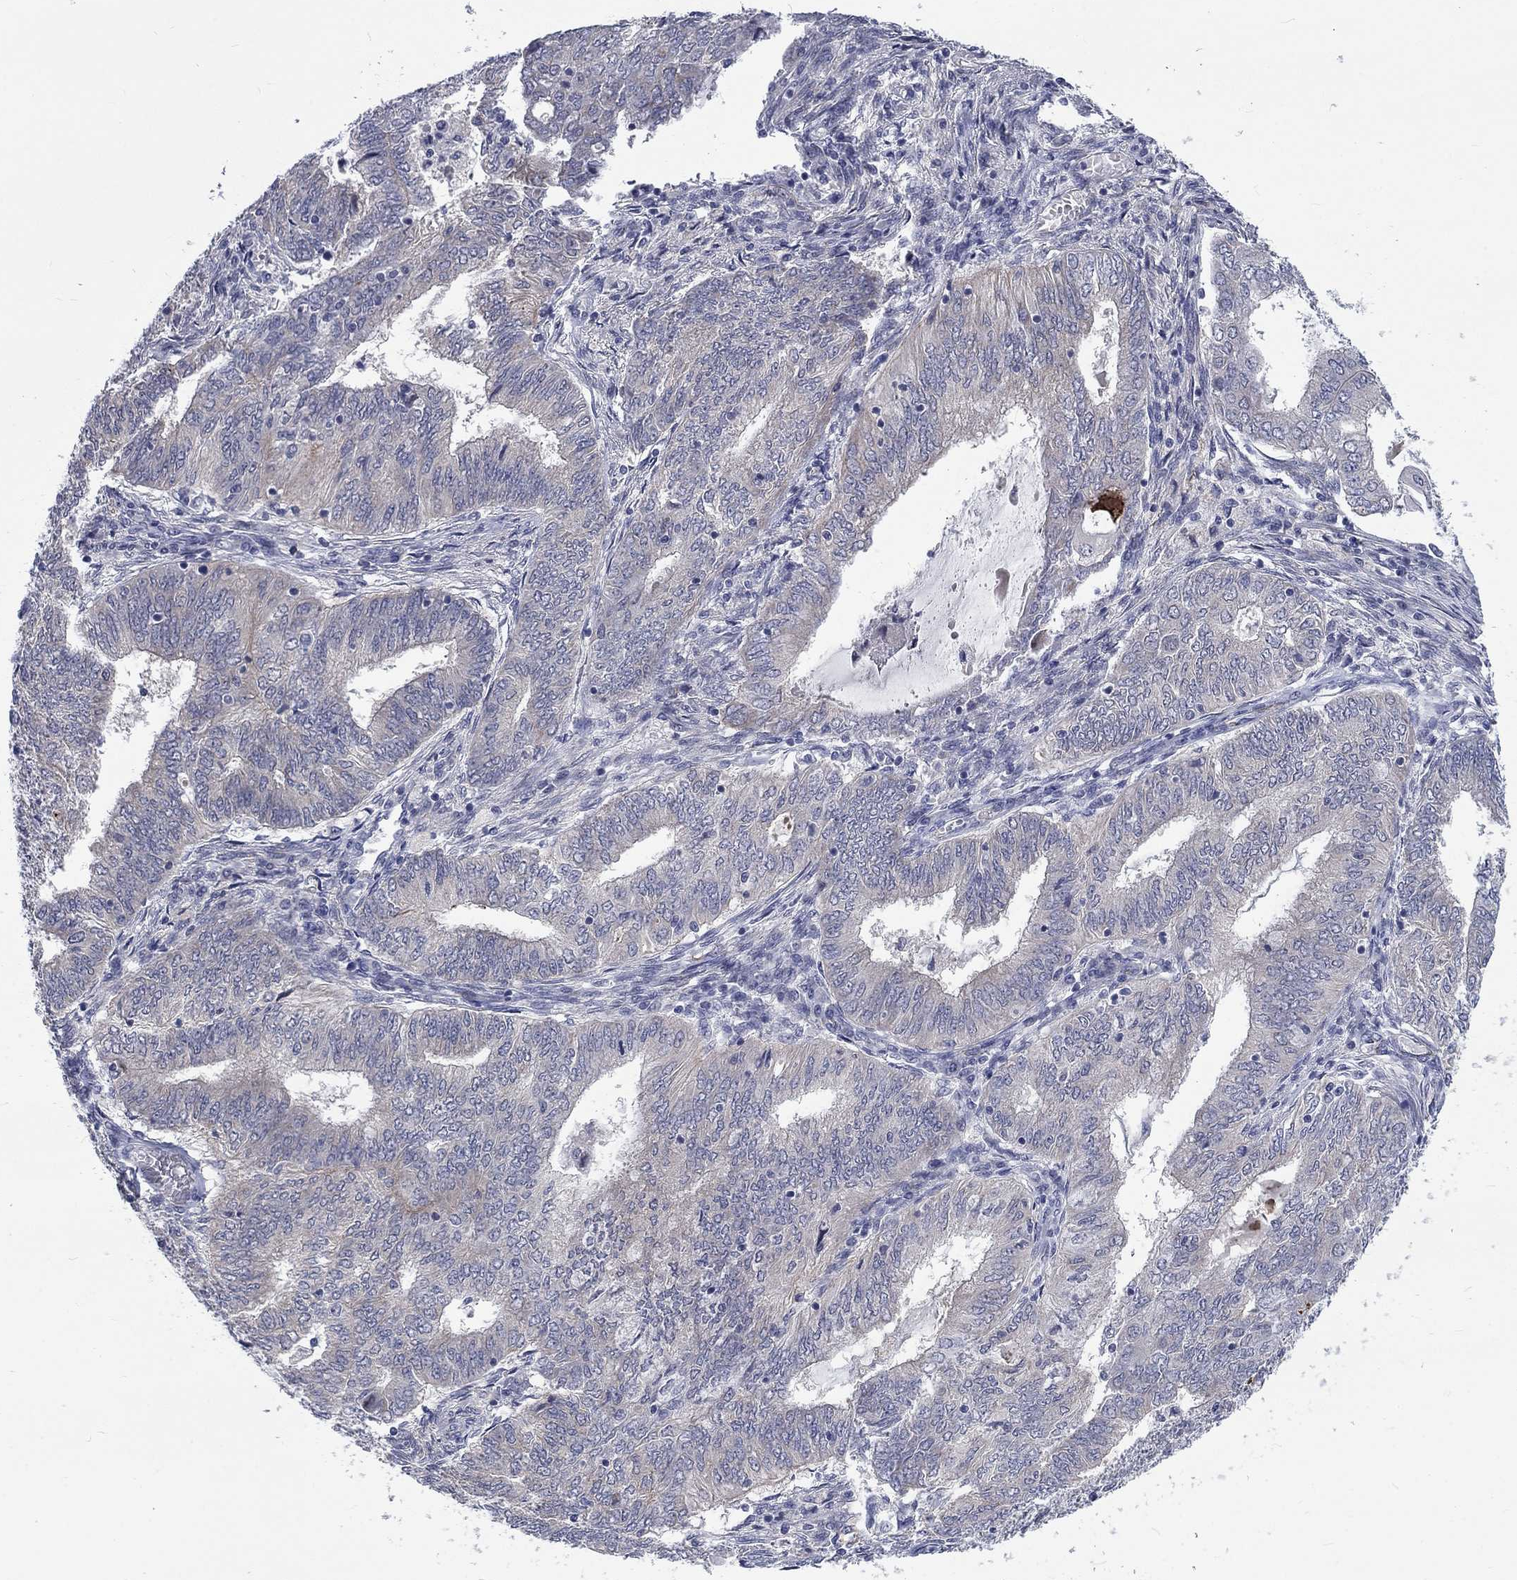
{"staining": {"intensity": "negative", "quantity": "none", "location": "none"}, "tissue": "endometrial cancer", "cell_type": "Tumor cells", "image_type": "cancer", "snomed": [{"axis": "morphology", "description": "Adenocarcinoma, NOS"}, {"axis": "topography", "description": "Endometrium"}], "caption": "IHC of adenocarcinoma (endometrial) demonstrates no expression in tumor cells.", "gene": "PHKA1", "patient": {"sex": "female", "age": 62}}